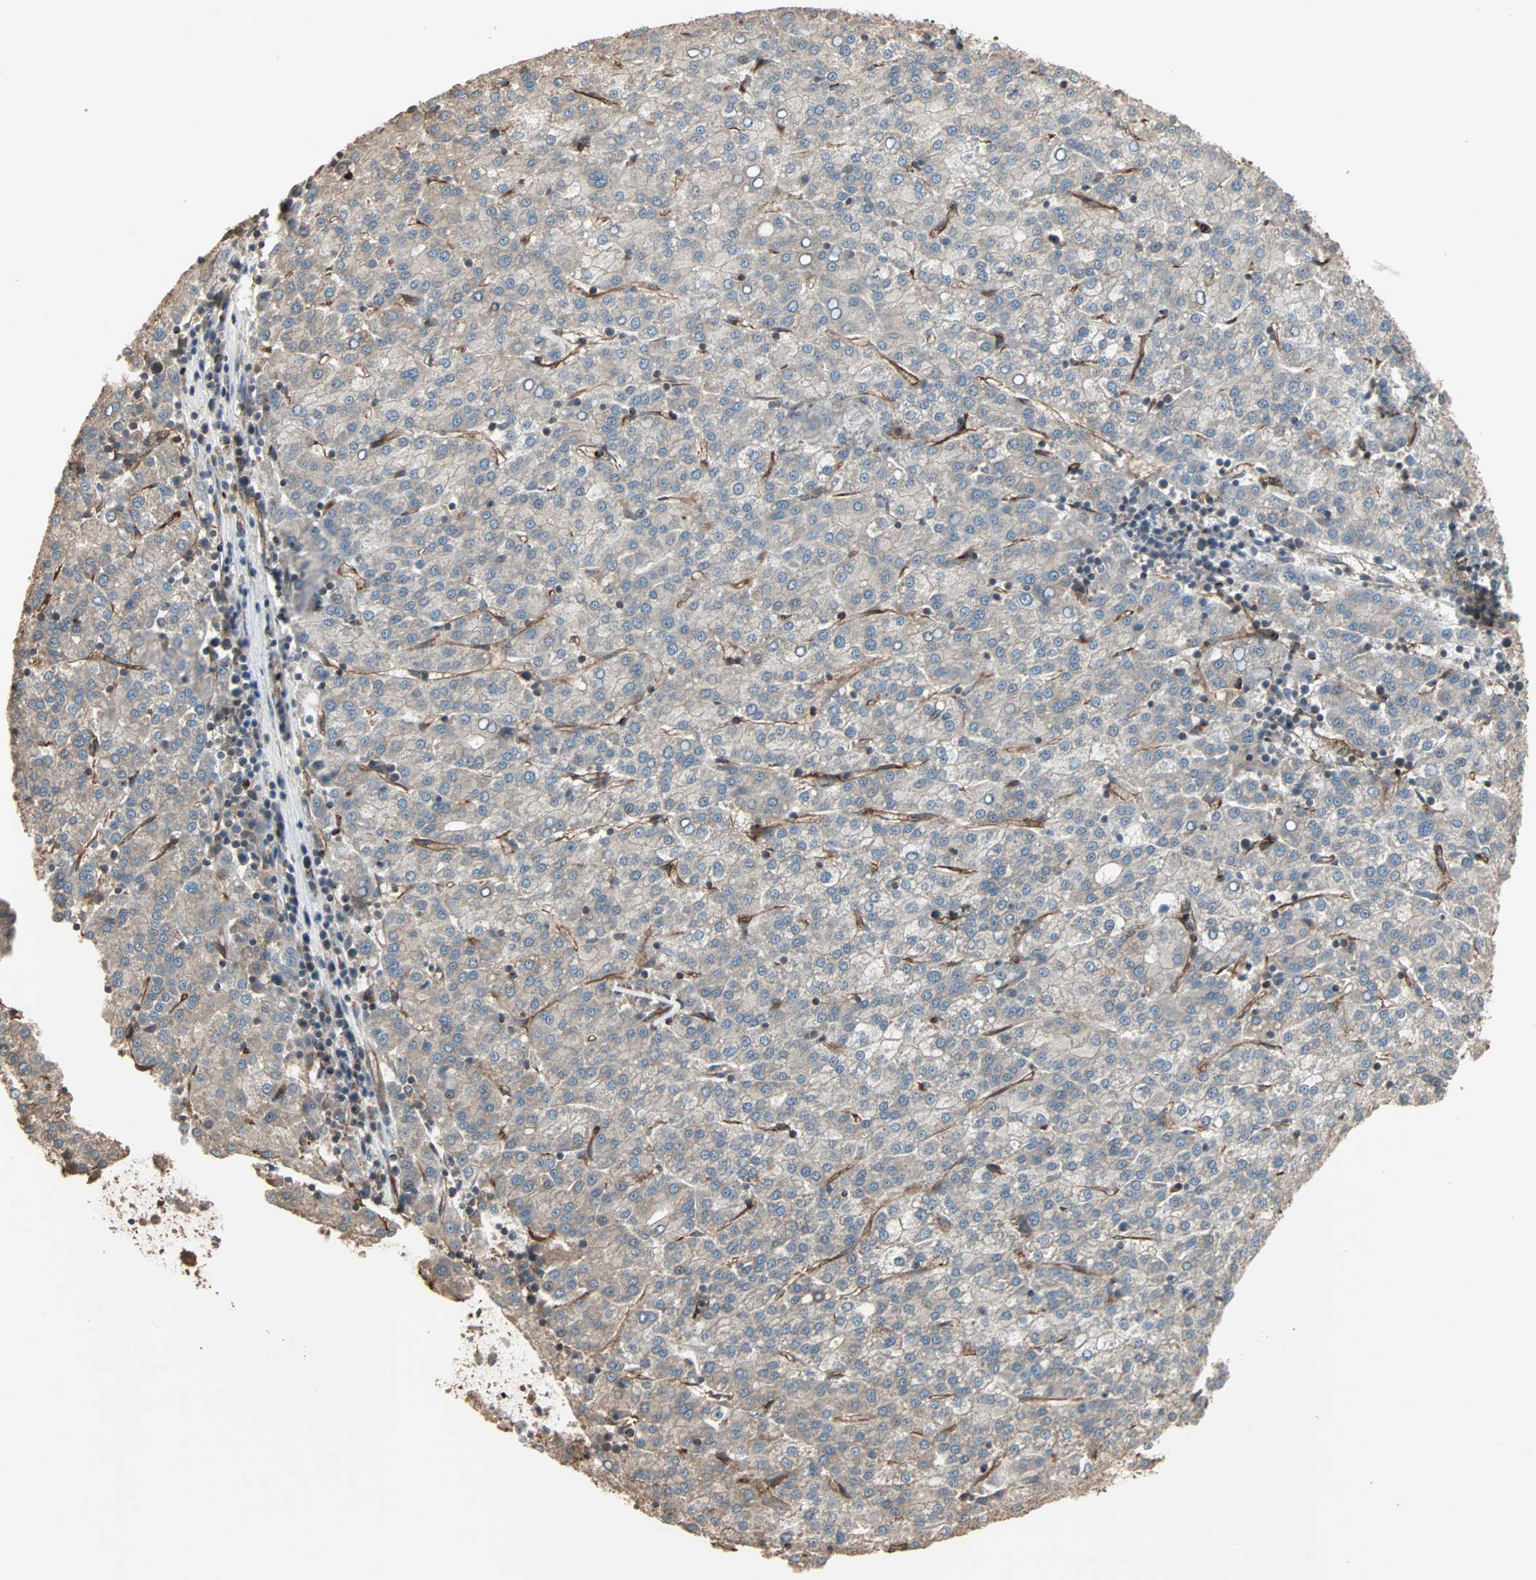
{"staining": {"intensity": "weak", "quantity": "25%-75%", "location": "cytoplasmic/membranous"}, "tissue": "liver cancer", "cell_type": "Tumor cells", "image_type": "cancer", "snomed": [{"axis": "morphology", "description": "Carcinoma, Hepatocellular, NOS"}, {"axis": "topography", "description": "Liver"}], "caption": "Hepatocellular carcinoma (liver) was stained to show a protein in brown. There is low levels of weak cytoplasmic/membranous staining in approximately 25%-75% of tumor cells.", "gene": "CALCRL", "patient": {"sex": "female", "age": 58}}